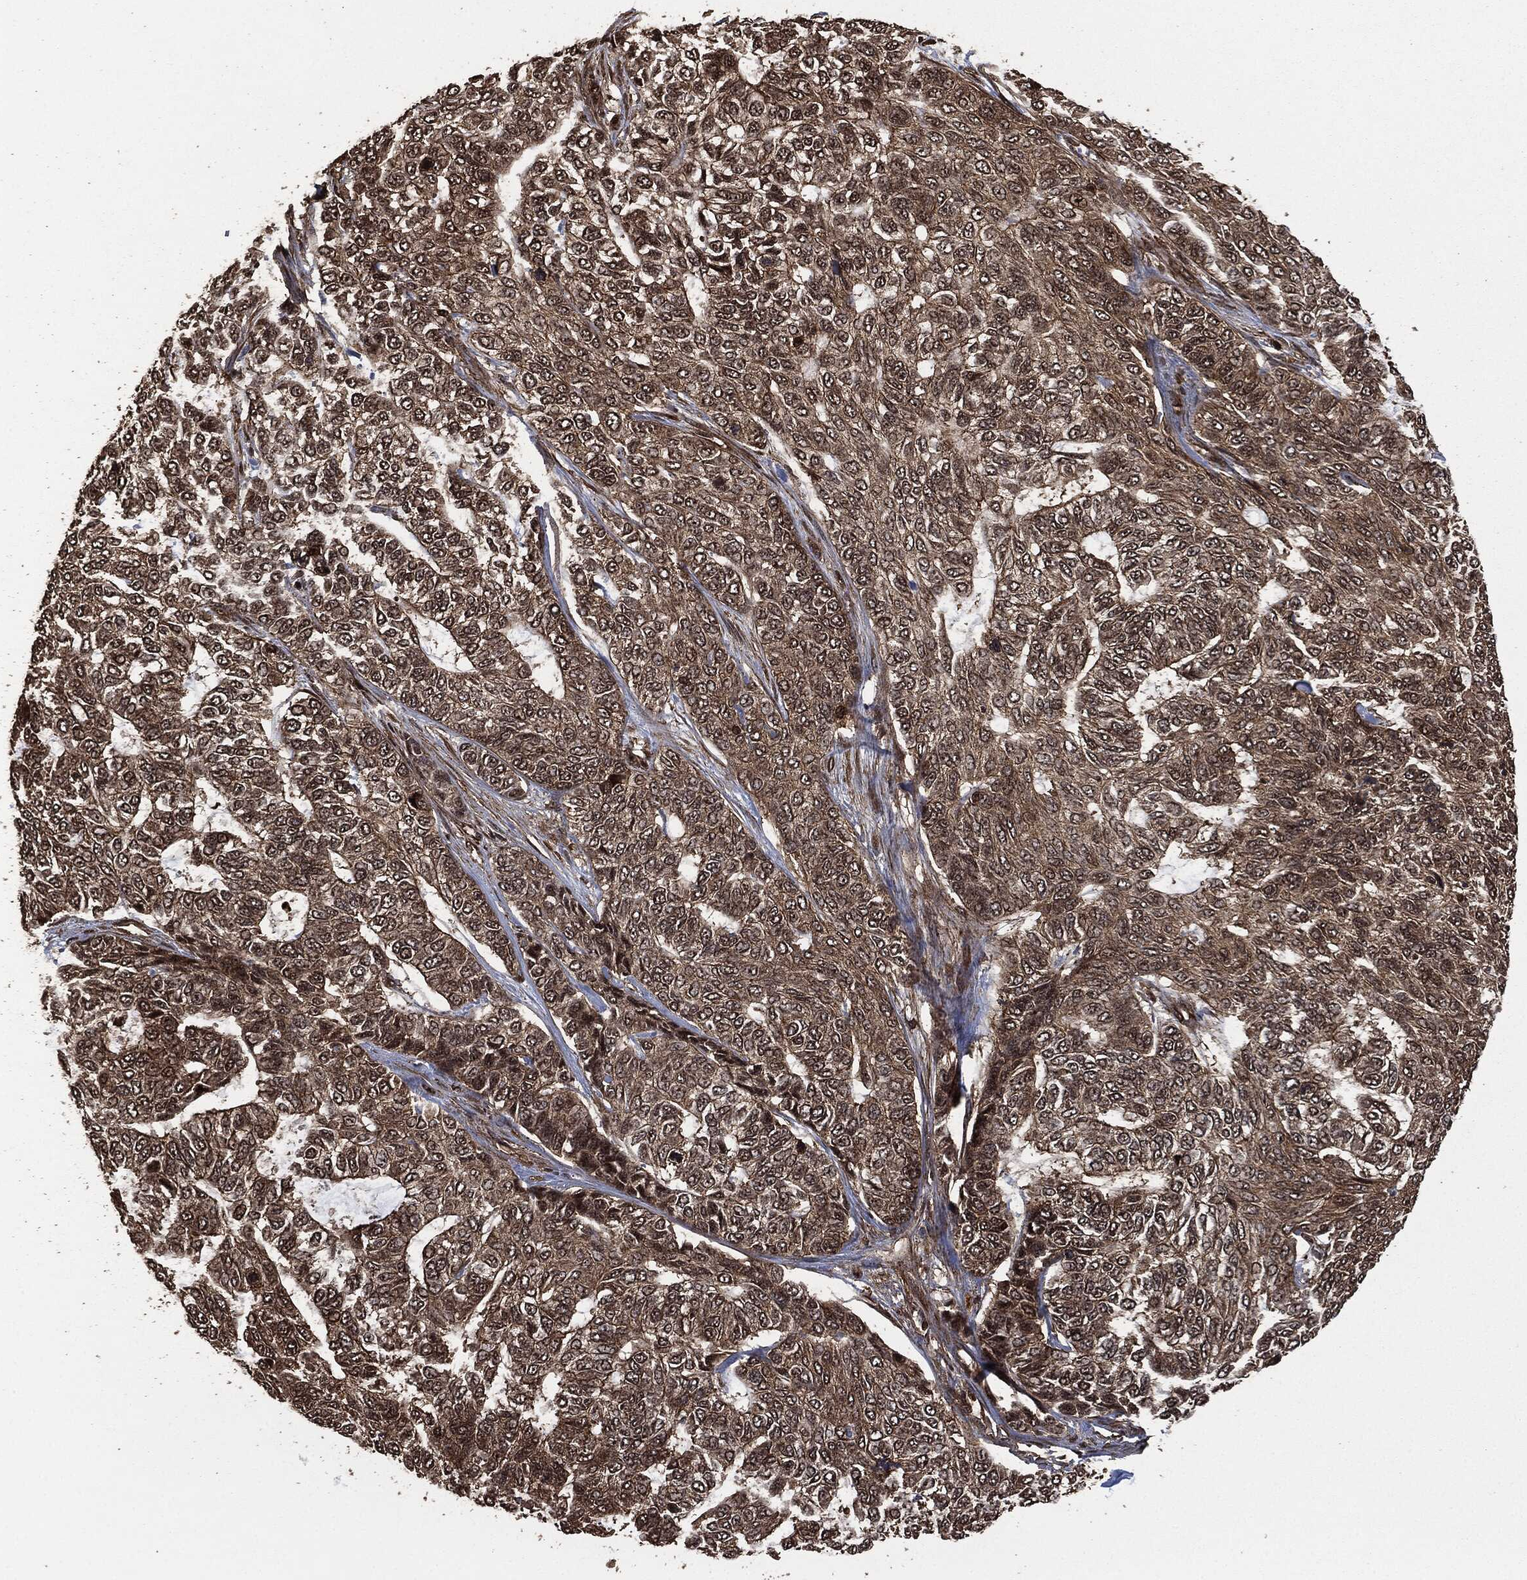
{"staining": {"intensity": "moderate", "quantity": ">75%", "location": "cytoplasmic/membranous"}, "tissue": "skin cancer", "cell_type": "Tumor cells", "image_type": "cancer", "snomed": [{"axis": "morphology", "description": "Basal cell carcinoma"}, {"axis": "topography", "description": "Skin"}], "caption": "Protein analysis of skin cancer (basal cell carcinoma) tissue displays moderate cytoplasmic/membranous positivity in approximately >75% of tumor cells.", "gene": "HRAS", "patient": {"sex": "female", "age": 65}}